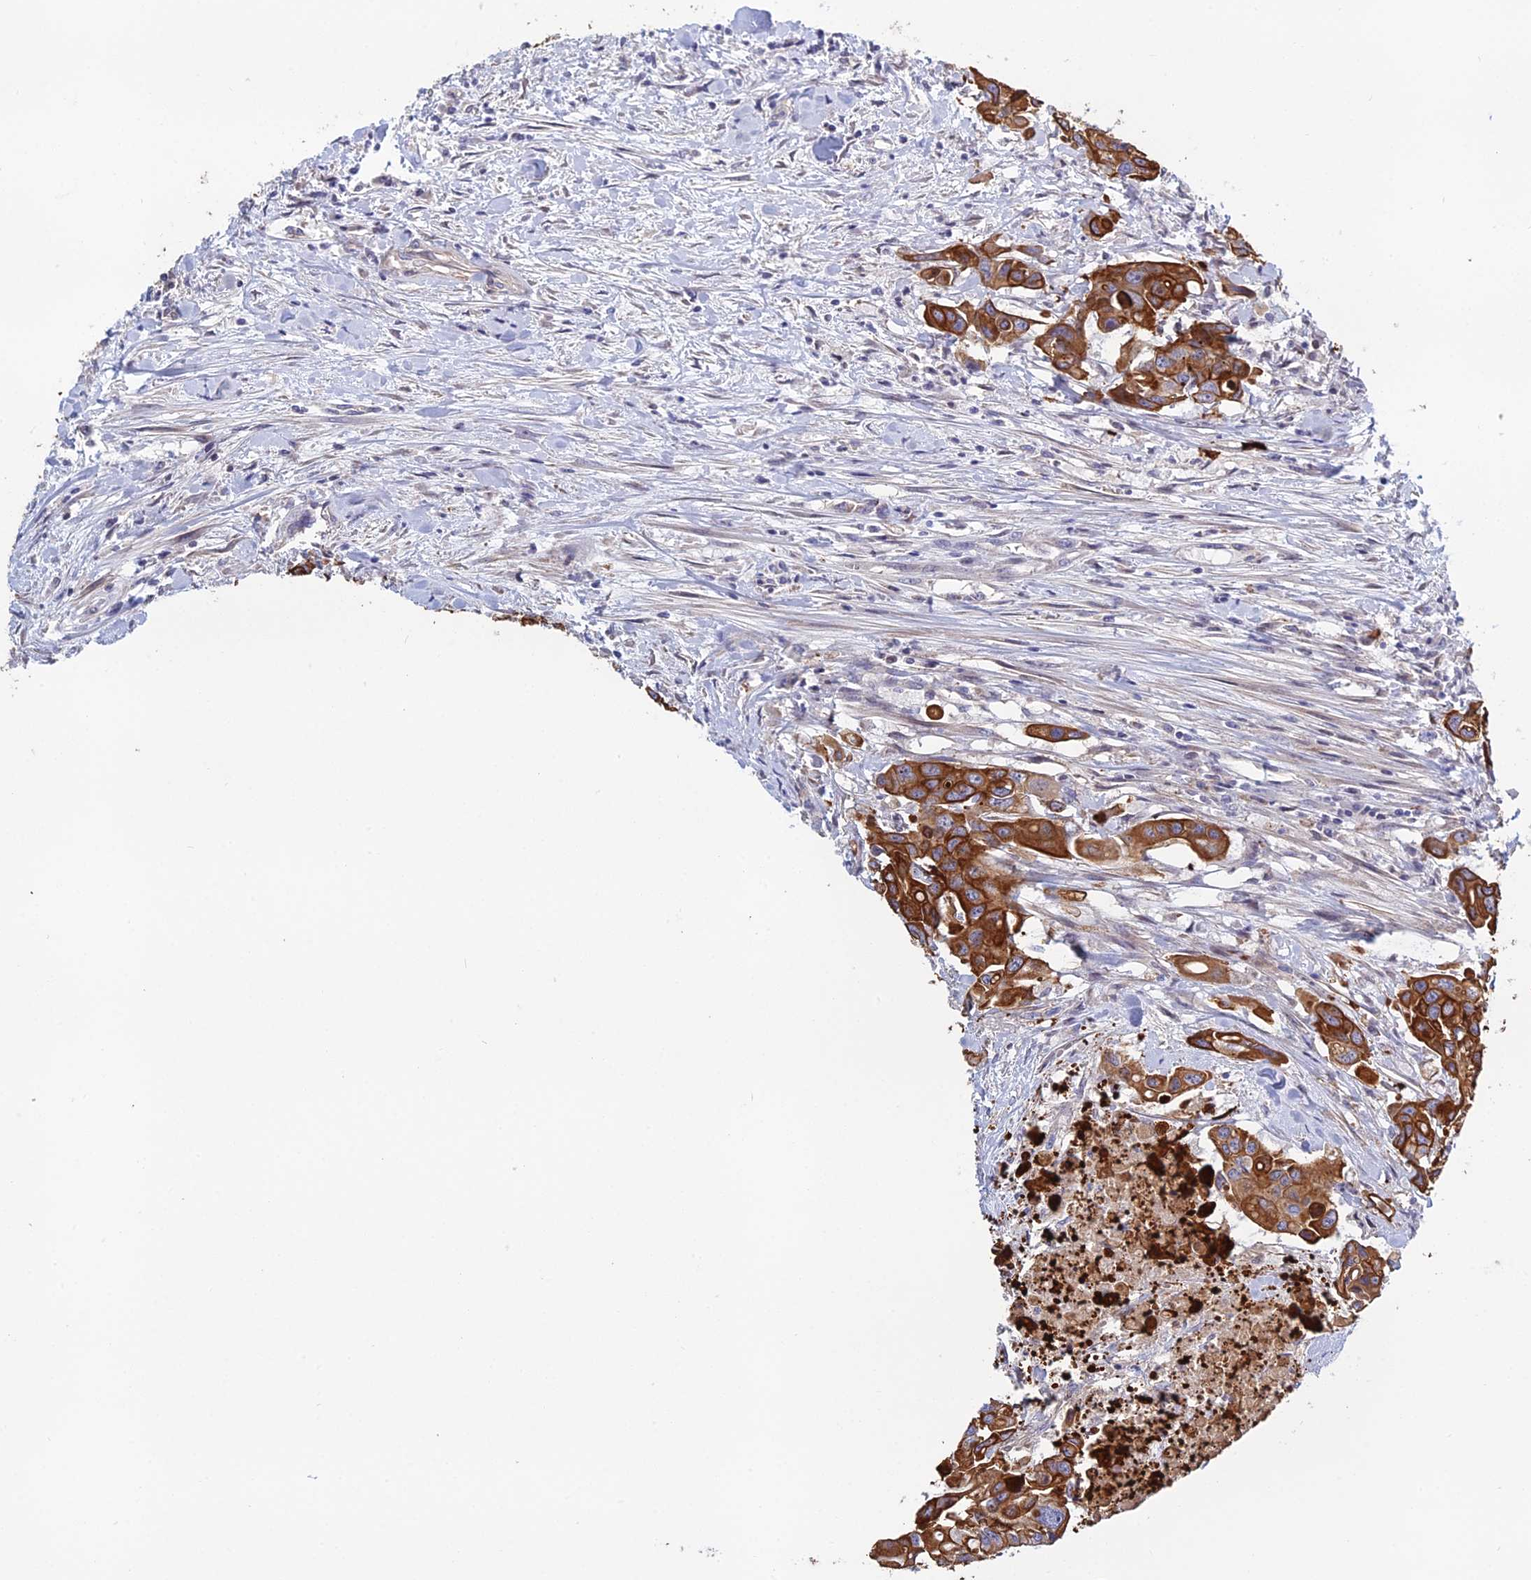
{"staining": {"intensity": "strong", "quantity": ">75%", "location": "cytoplasmic/membranous"}, "tissue": "colorectal cancer", "cell_type": "Tumor cells", "image_type": "cancer", "snomed": [{"axis": "morphology", "description": "Adenocarcinoma, NOS"}, {"axis": "topography", "description": "Colon"}], "caption": "Immunohistochemistry (IHC) staining of colorectal cancer (adenocarcinoma), which demonstrates high levels of strong cytoplasmic/membranous positivity in approximately >75% of tumor cells indicating strong cytoplasmic/membranous protein expression. The staining was performed using DAB (brown) for protein detection and nuclei were counterstained in hematoxylin (blue).", "gene": "LZTS2", "patient": {"sex": "male", "age": 77}}